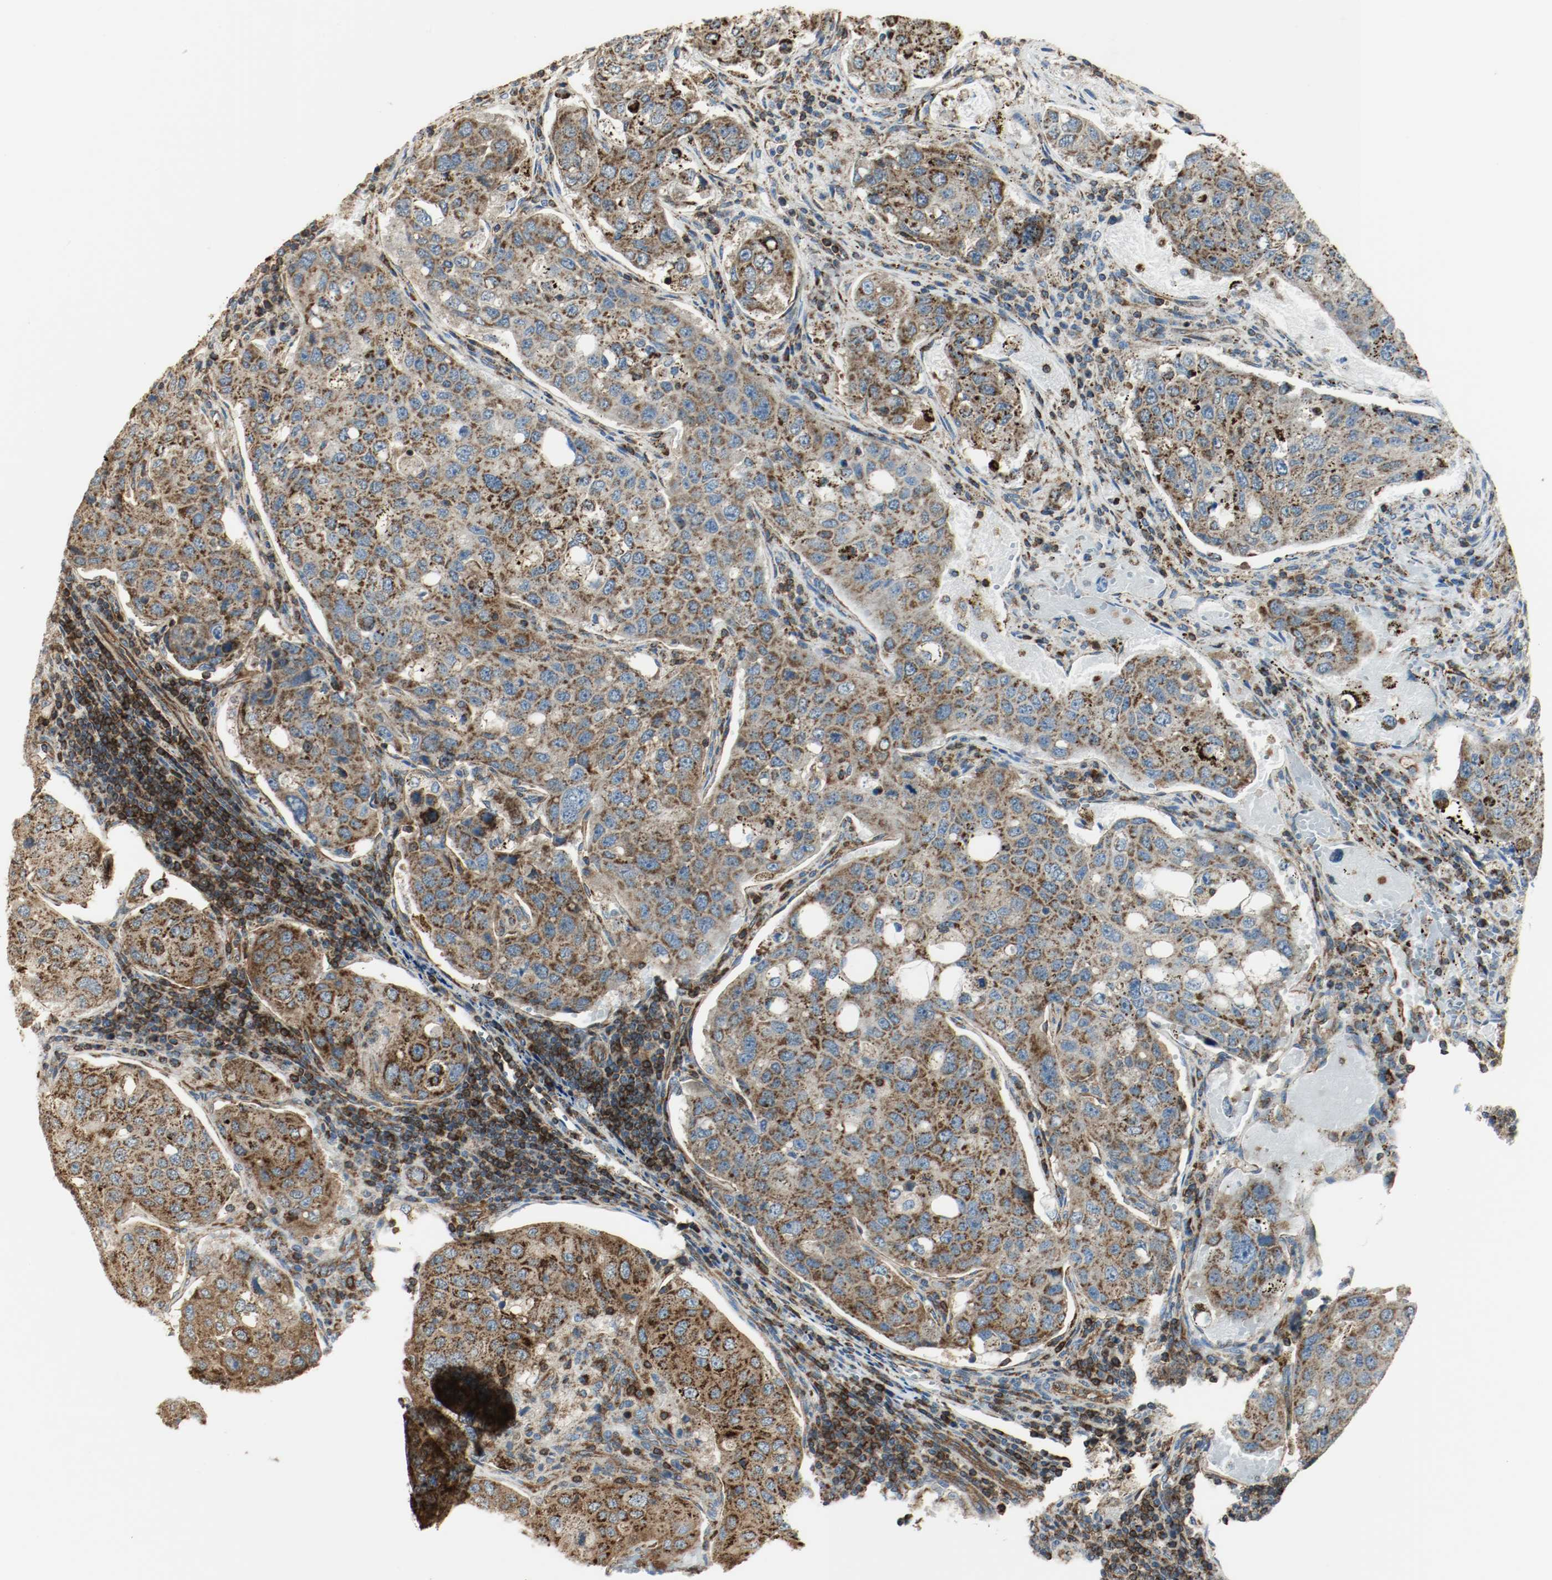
{"staining": {"intensity": "strong", "quantity": ">75%", "location": "cytoplasmic/membranous"}, "tissue": "urothelial cancer", "cell_type": "Tumor cells", "image_type": "cancer", "snomed": [{"axis": "morphology", "description": "Urothelial carcinoma, High grade"}, {"axis": "topography", "description": "Lymph node"}, {"axis": "topography", "description": "Urinary bladder"}], "caption": "The histopathology image displays staining of urothelial cancer, revealing strong cytoplasmic/membranous protein expression (brown color) within tumor cells.", "gene": "PLCG1", "patient": {"sex": "male", "age": 51}}